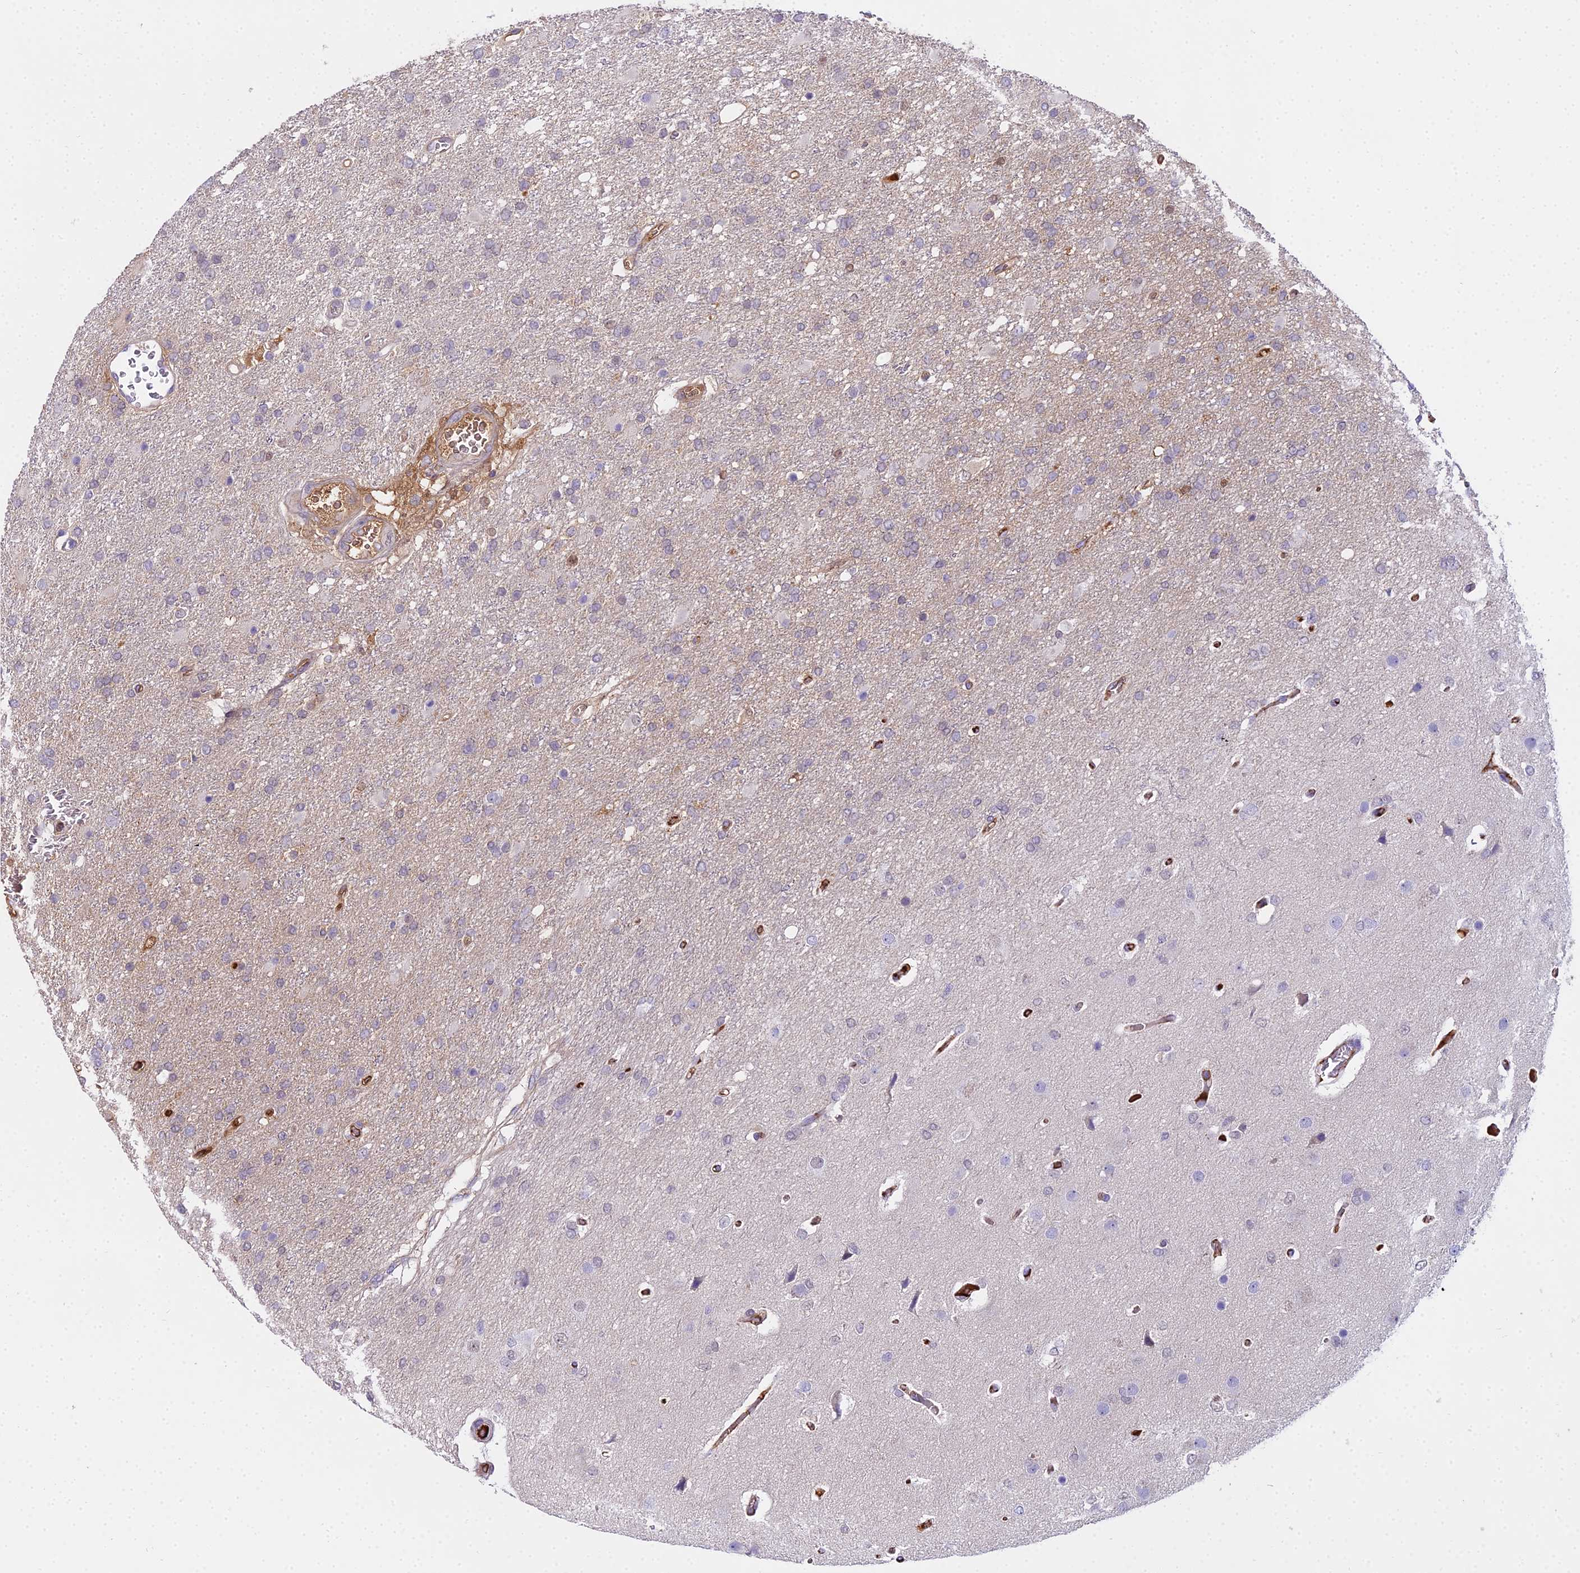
{"staining": {"intensity": "negative", "quantity": "none", "location": "none"}, "tissue": "glioma", "cell_type": "Tumor cells", "image_type": "cancer", "snomed": [{"axis": "morphology", "description": "Glioma, malignant, High grade"}, {"axis": "topography", "description": "Brain"}], "caption": "Immunohistochemistry micrograph of human glioma stained for a protein (brown), which demonstrates no staining in tumor cells.", "gene": "MAT2A", "patient": {"sex": "female", "age": 74}}